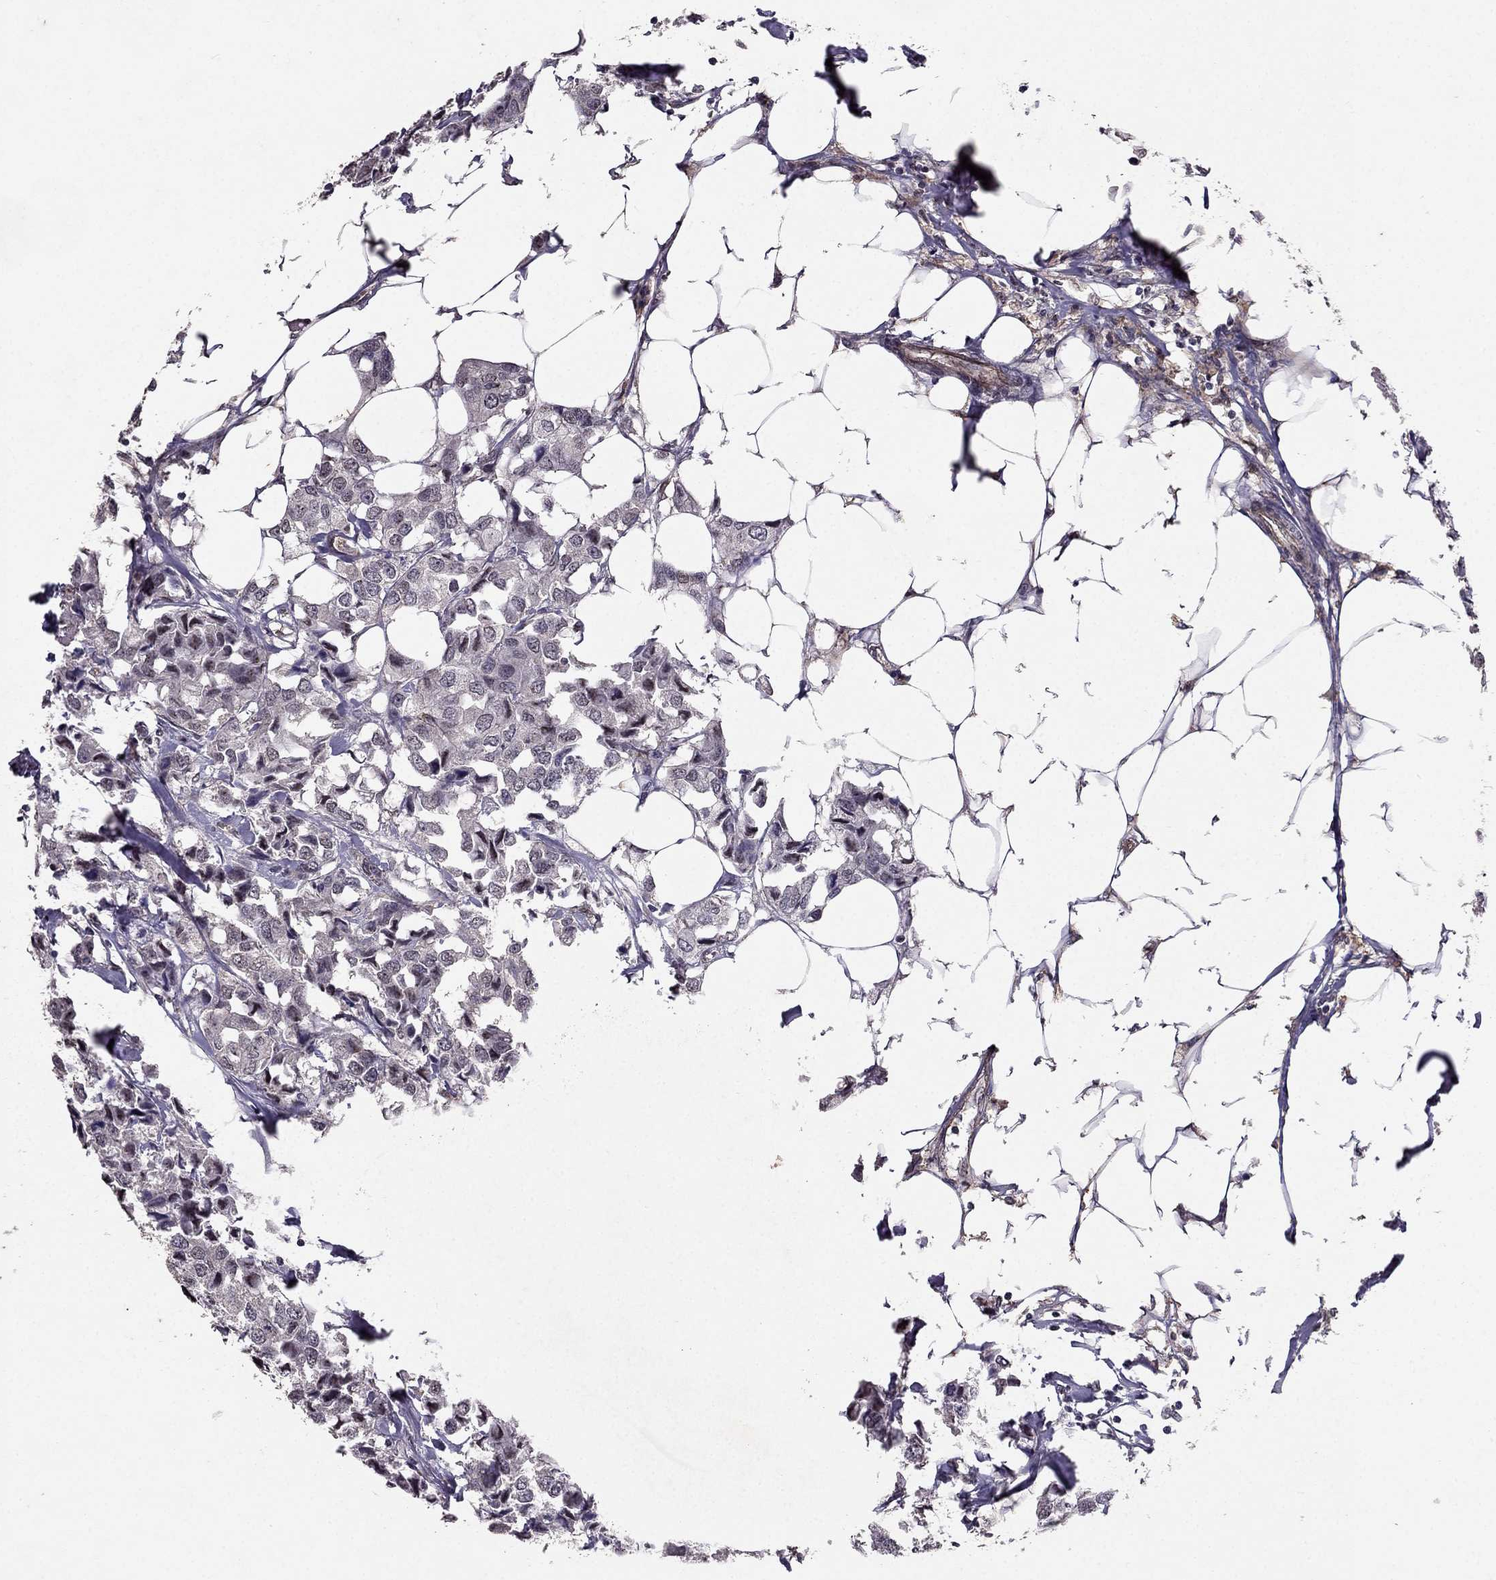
{"staining": {"intensity": "negative", "quantity": "none", "location": "none"}, "tissue": "breast cancer", "cell_type": "Tumor cells", "image_type": "cancer", "snomed": [{"axis": "morphology", "description": "Duct carcinoma"}, {"axis": "topography", "description": "Breast"}], "caption": "This micrograph is of breast cancer (intraductal carcinoma) stained with IHC to label a protein in brown with the nuclei are counter-stained blue. There is no expression in tumor cells. (DAB (3,3'-diaminobenzidine) immunohistochemistry (IHC) with hematoxylin counter stain).", "gene": "RASIP1", "patient": {"sex": "female", "age": 80}}